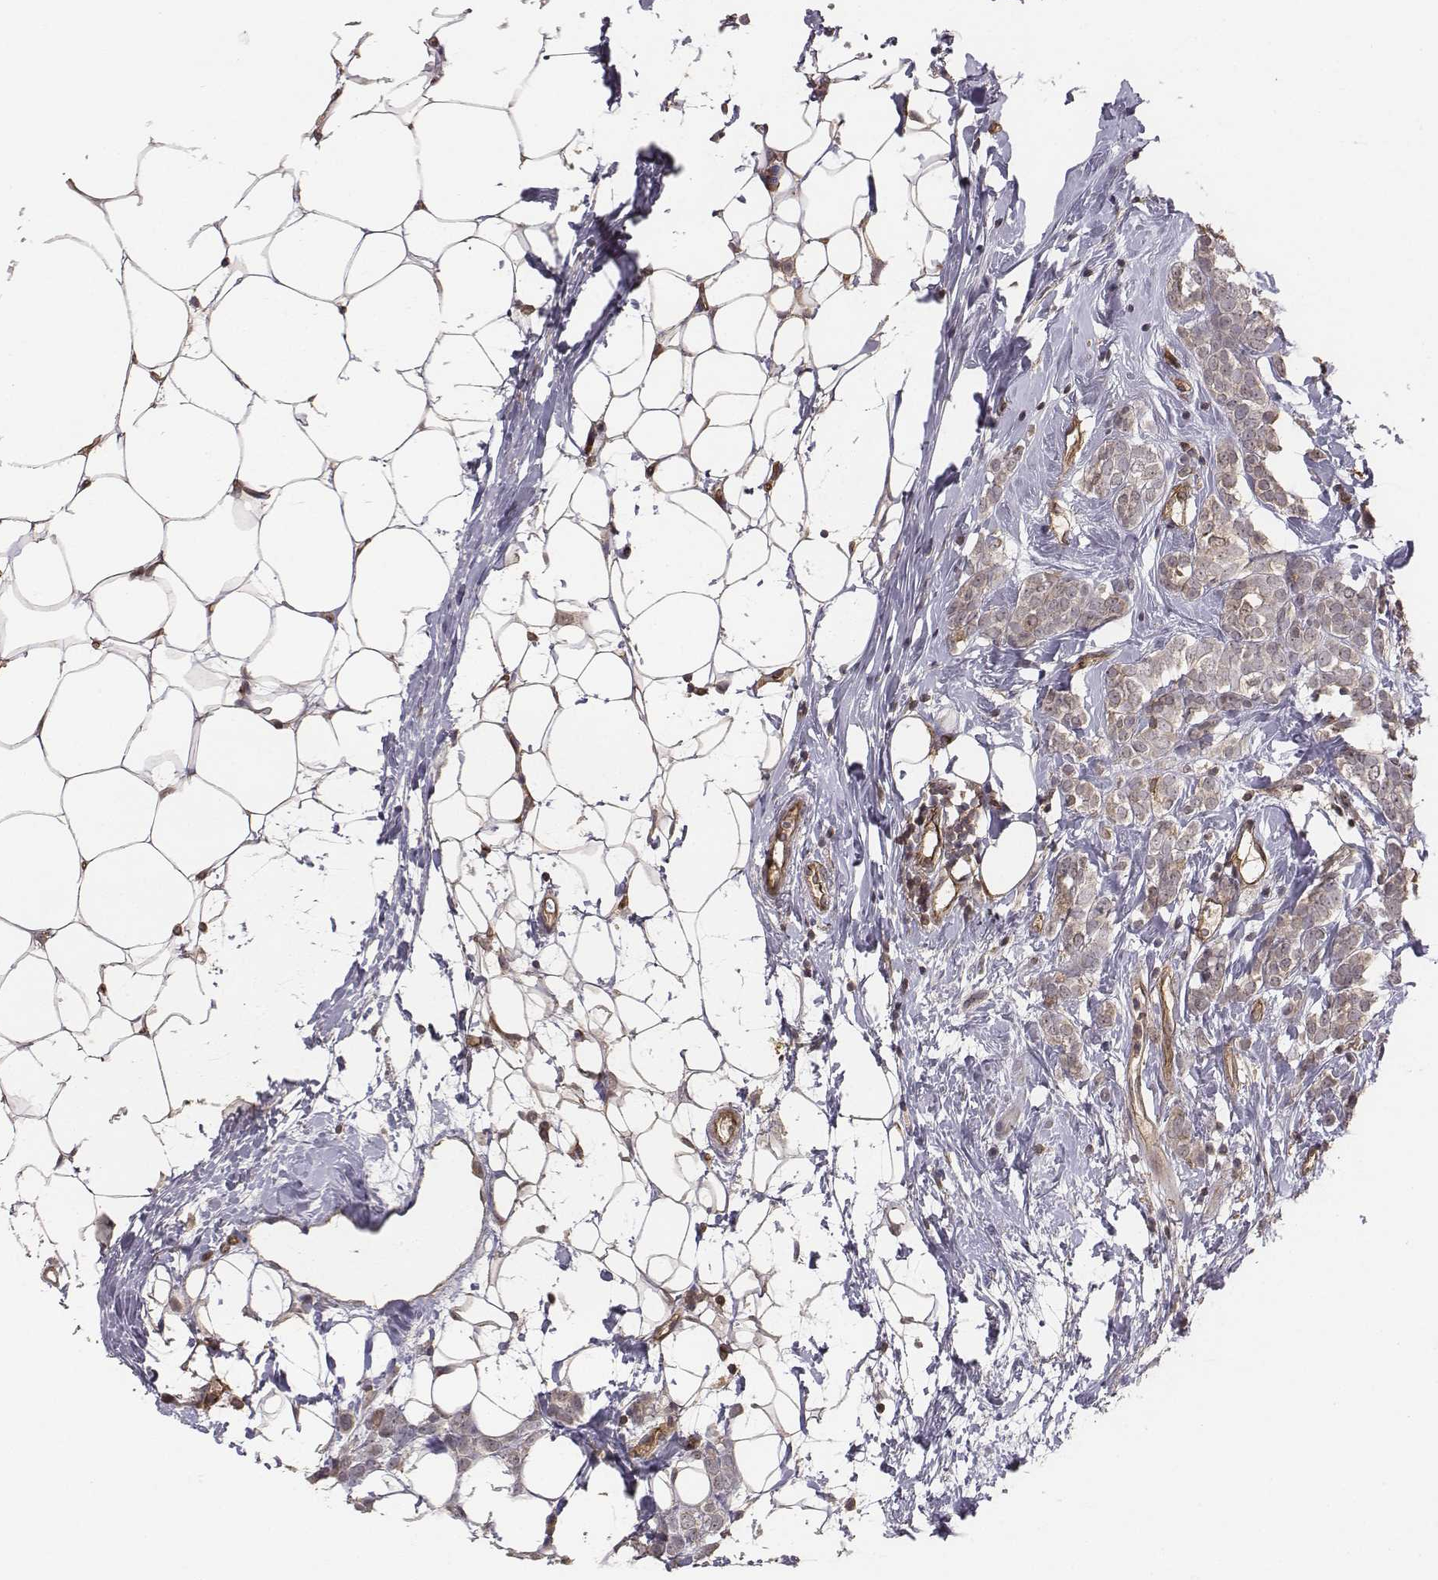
{"staining": {"intensity": "negative", "quantity": "none", "location": "none"}, "tissue": "breast cancer", "cell_type": "Tumor cells", "image_type": "cancer", "snomed": [{"axis": "morphology", "description": "Lobular carcinoma"}, {"axis": "topography", "description": "Breast"}], "caption": "Breast cancer was stained to show a protein in brown. There is no significant positivity in tumor cells.", "gene": "PTPRG", "patient": {"sex": "female", "age": 49}}